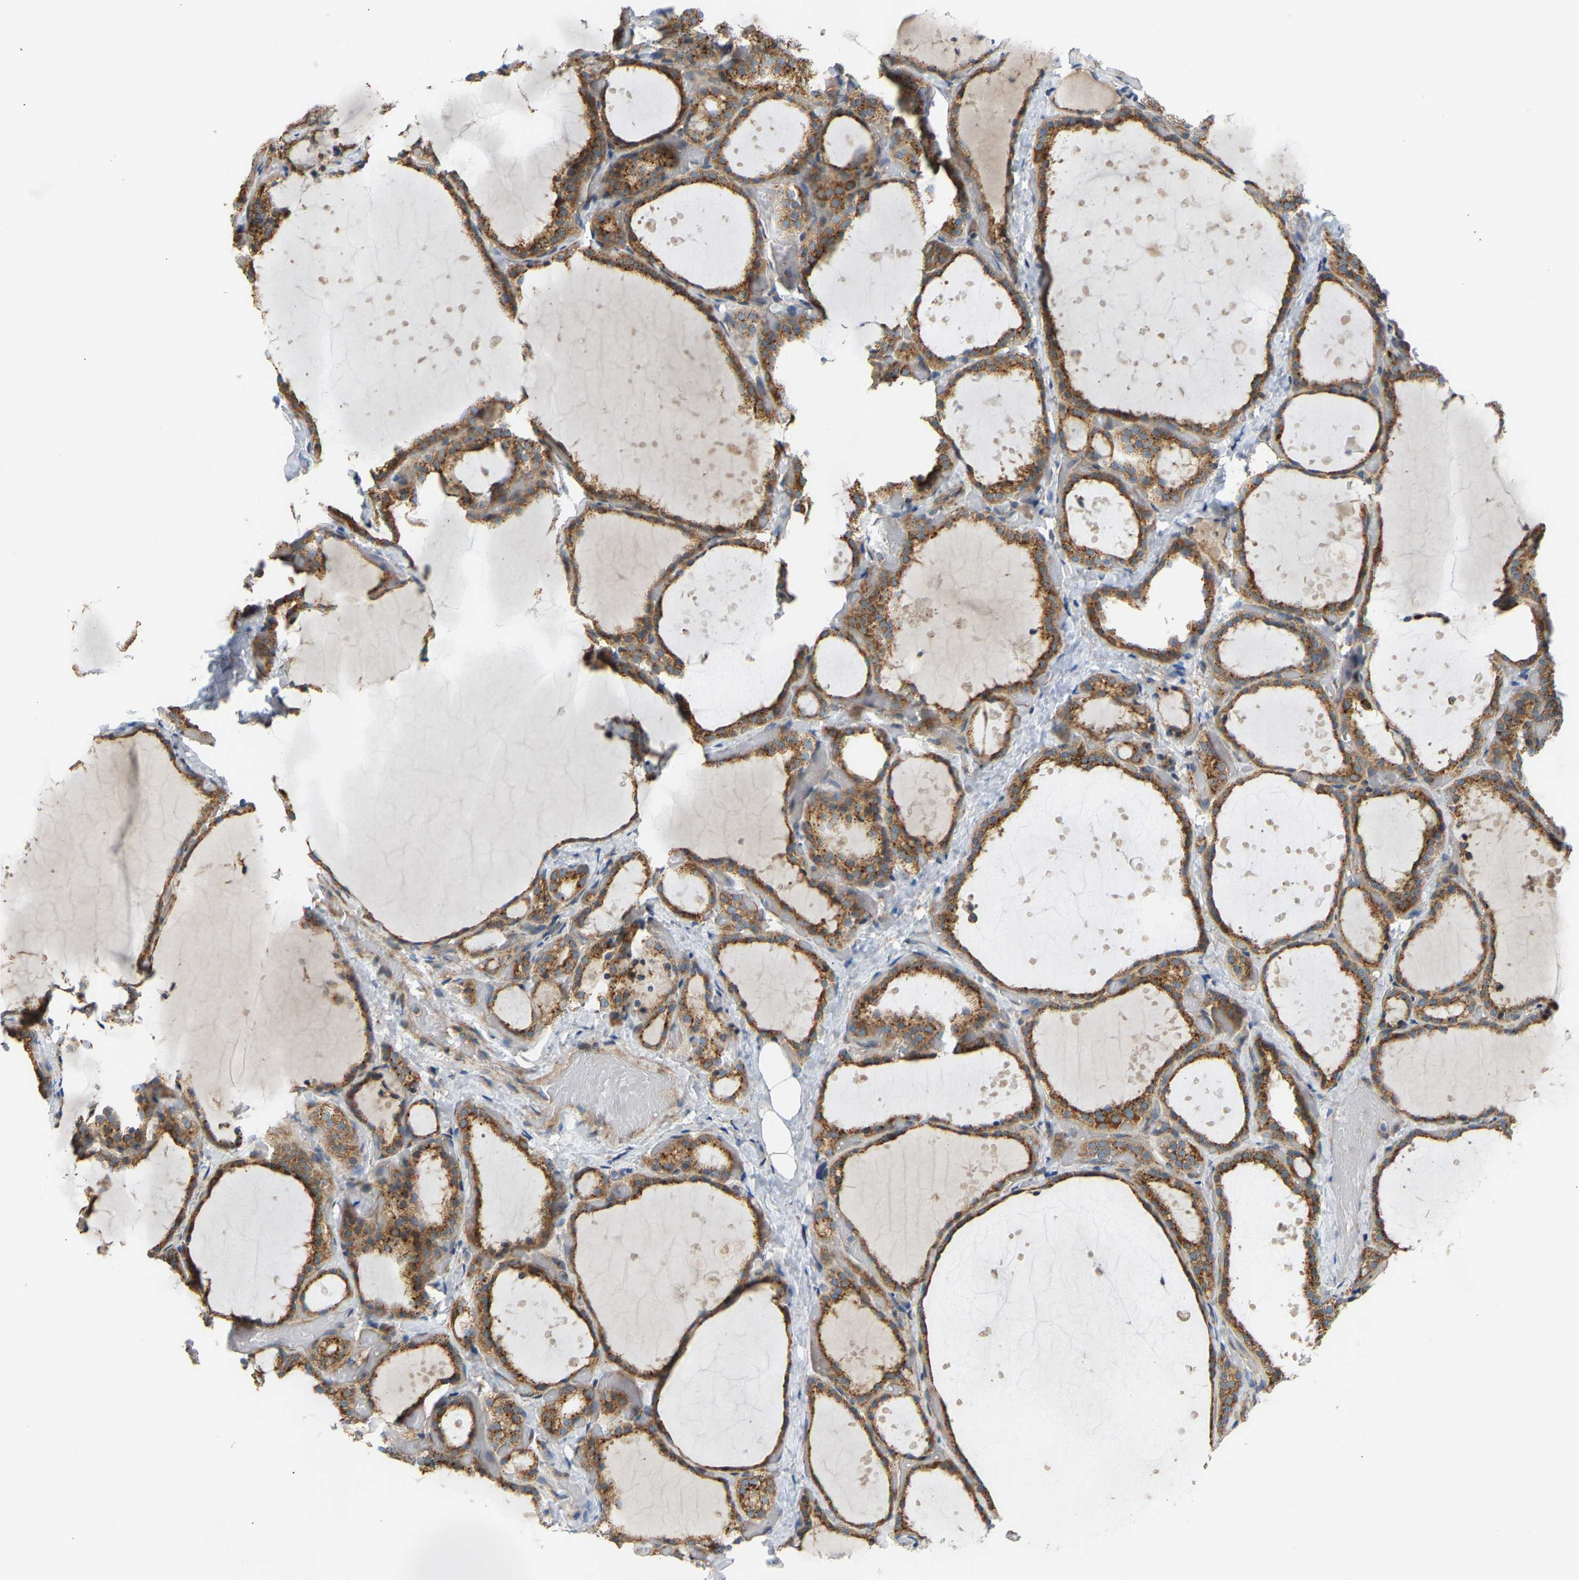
{"staining": {"intensity": "moderate", "quantity": ">75%", "location": "cytoplasmic/membranous"}, "tissue": "thyroid gland", "cell_type": "Glandular cells", "image_type": "normal", "snomed": [{"axis": "morphology", "description": "Normal tissue, NOS"}, {"axis": "topography", "description": "Thyroid gland"}], "caption": "A micrograph showing moderate cytoplasmic/membranous positivity in about >75% of glandular cells in normal thyroid gland, as visualized by brown immunohistochemical staining.", "gene": "YIPF2", "patient": {"sex": "female", "age": 44}}